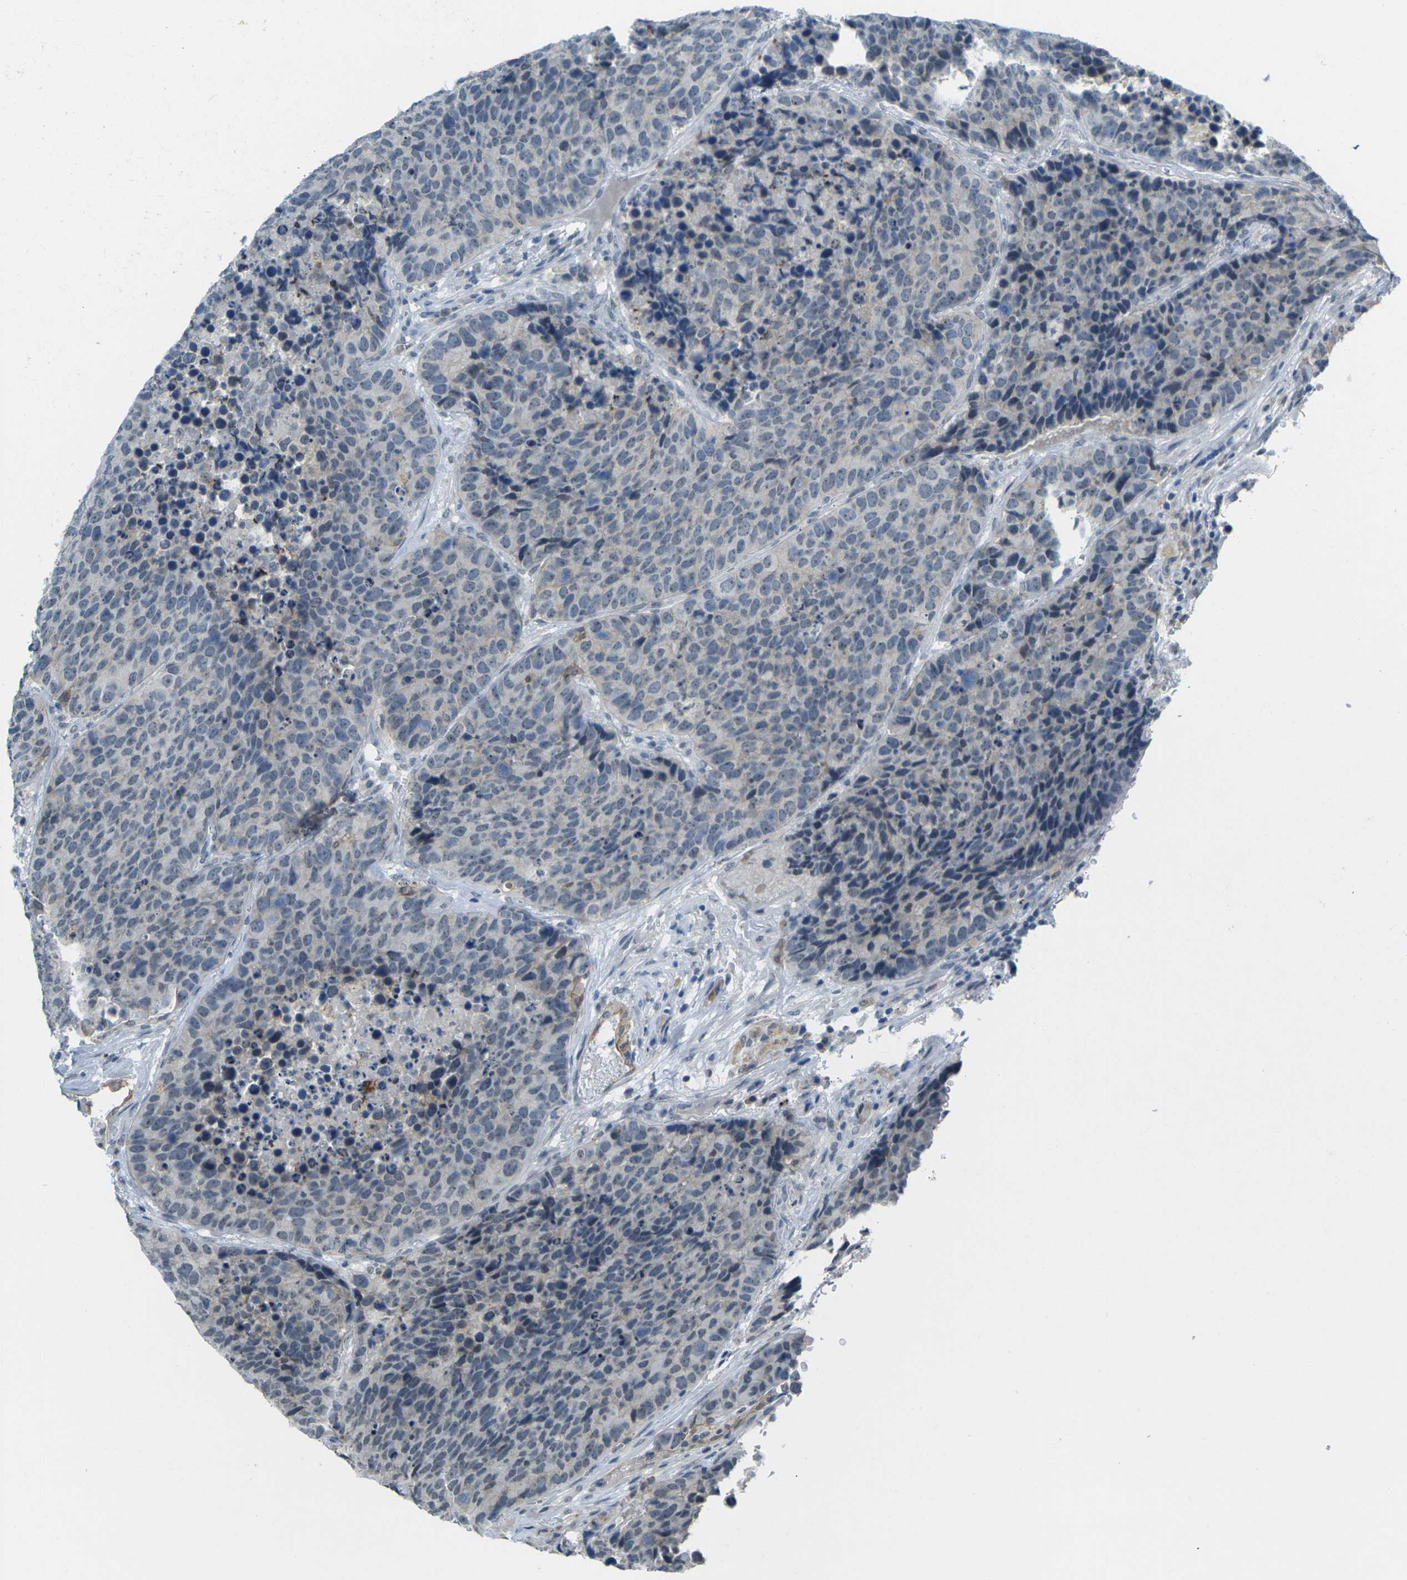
{"staining": {"intensity": "negative", "quantity": "none", "location": "none"}, "tissue": "carcinoid", "cell_type": "Tumor cells", "image_type": "cancer", "snomed": [{"axis": "morphology", "description": "Carcinoid, malignant, NOS"}, {"axis": "topography", "description": "Lung"}], "caption": "Protein analysis of carcinoid (malignant) displays no significant staining in tumor cells. (DAB IHC, high magnification).", "gene": "SPTBN2", "patient": {"sex": "male", "age": 60}}